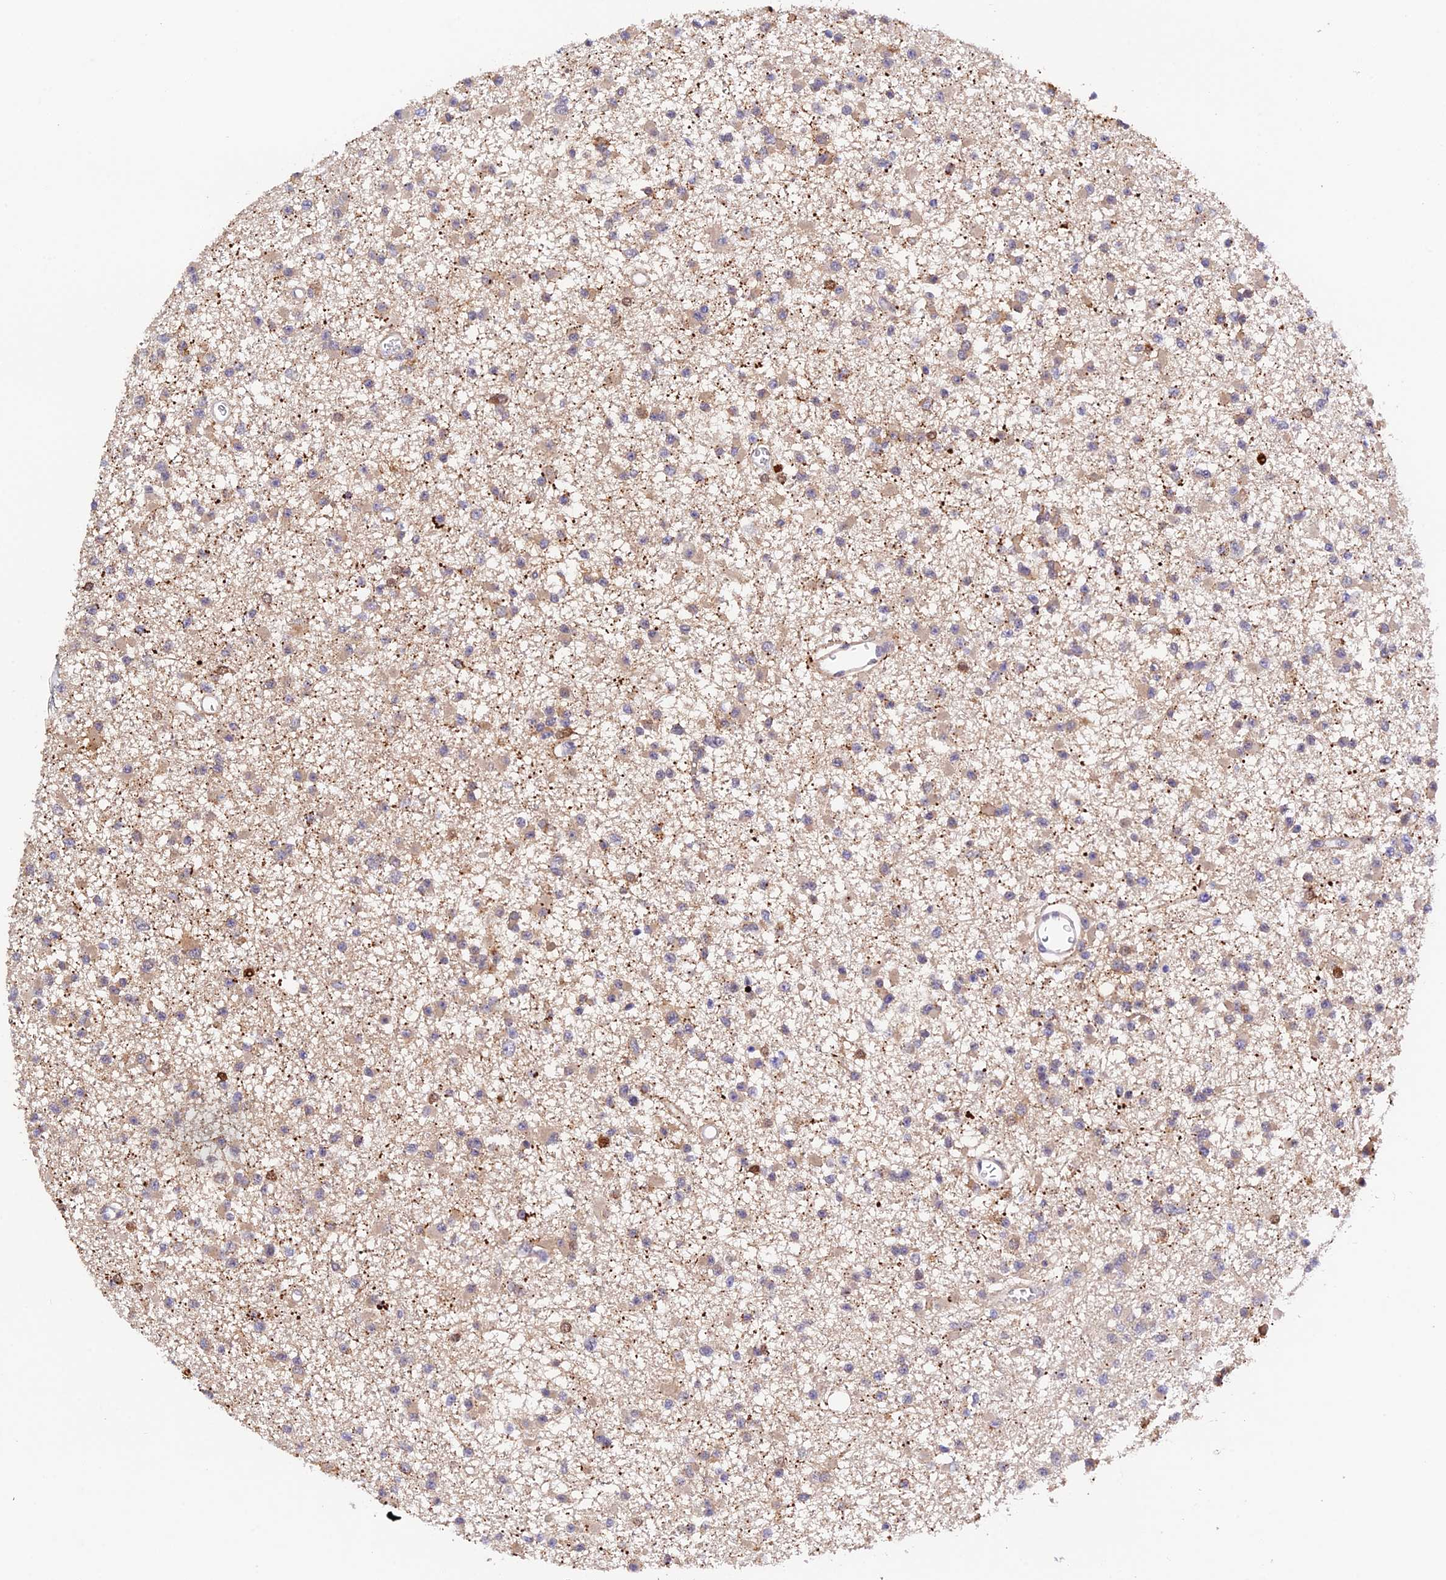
{"staining": {"intensity": "weak", "quantity": "25%-75%", "location": "cytoplasmic/membranous"}, "tissue": "glioma", "cell_type": "Tumor cells", "image_type": "cancer", "snomed": [{"axis": "morphology", "description": "Glioma, malignant, Low grade"}, {"axis": "topography", "description": "Brain"}], "caption": "Protein staining shows weak cytoplasmic/membranous positivity in approximately 25%-75% of tumor cells in low-grade glioma (malignant).", "gene": "CWH43", "patient": {"sex": "female", "age": 22}}